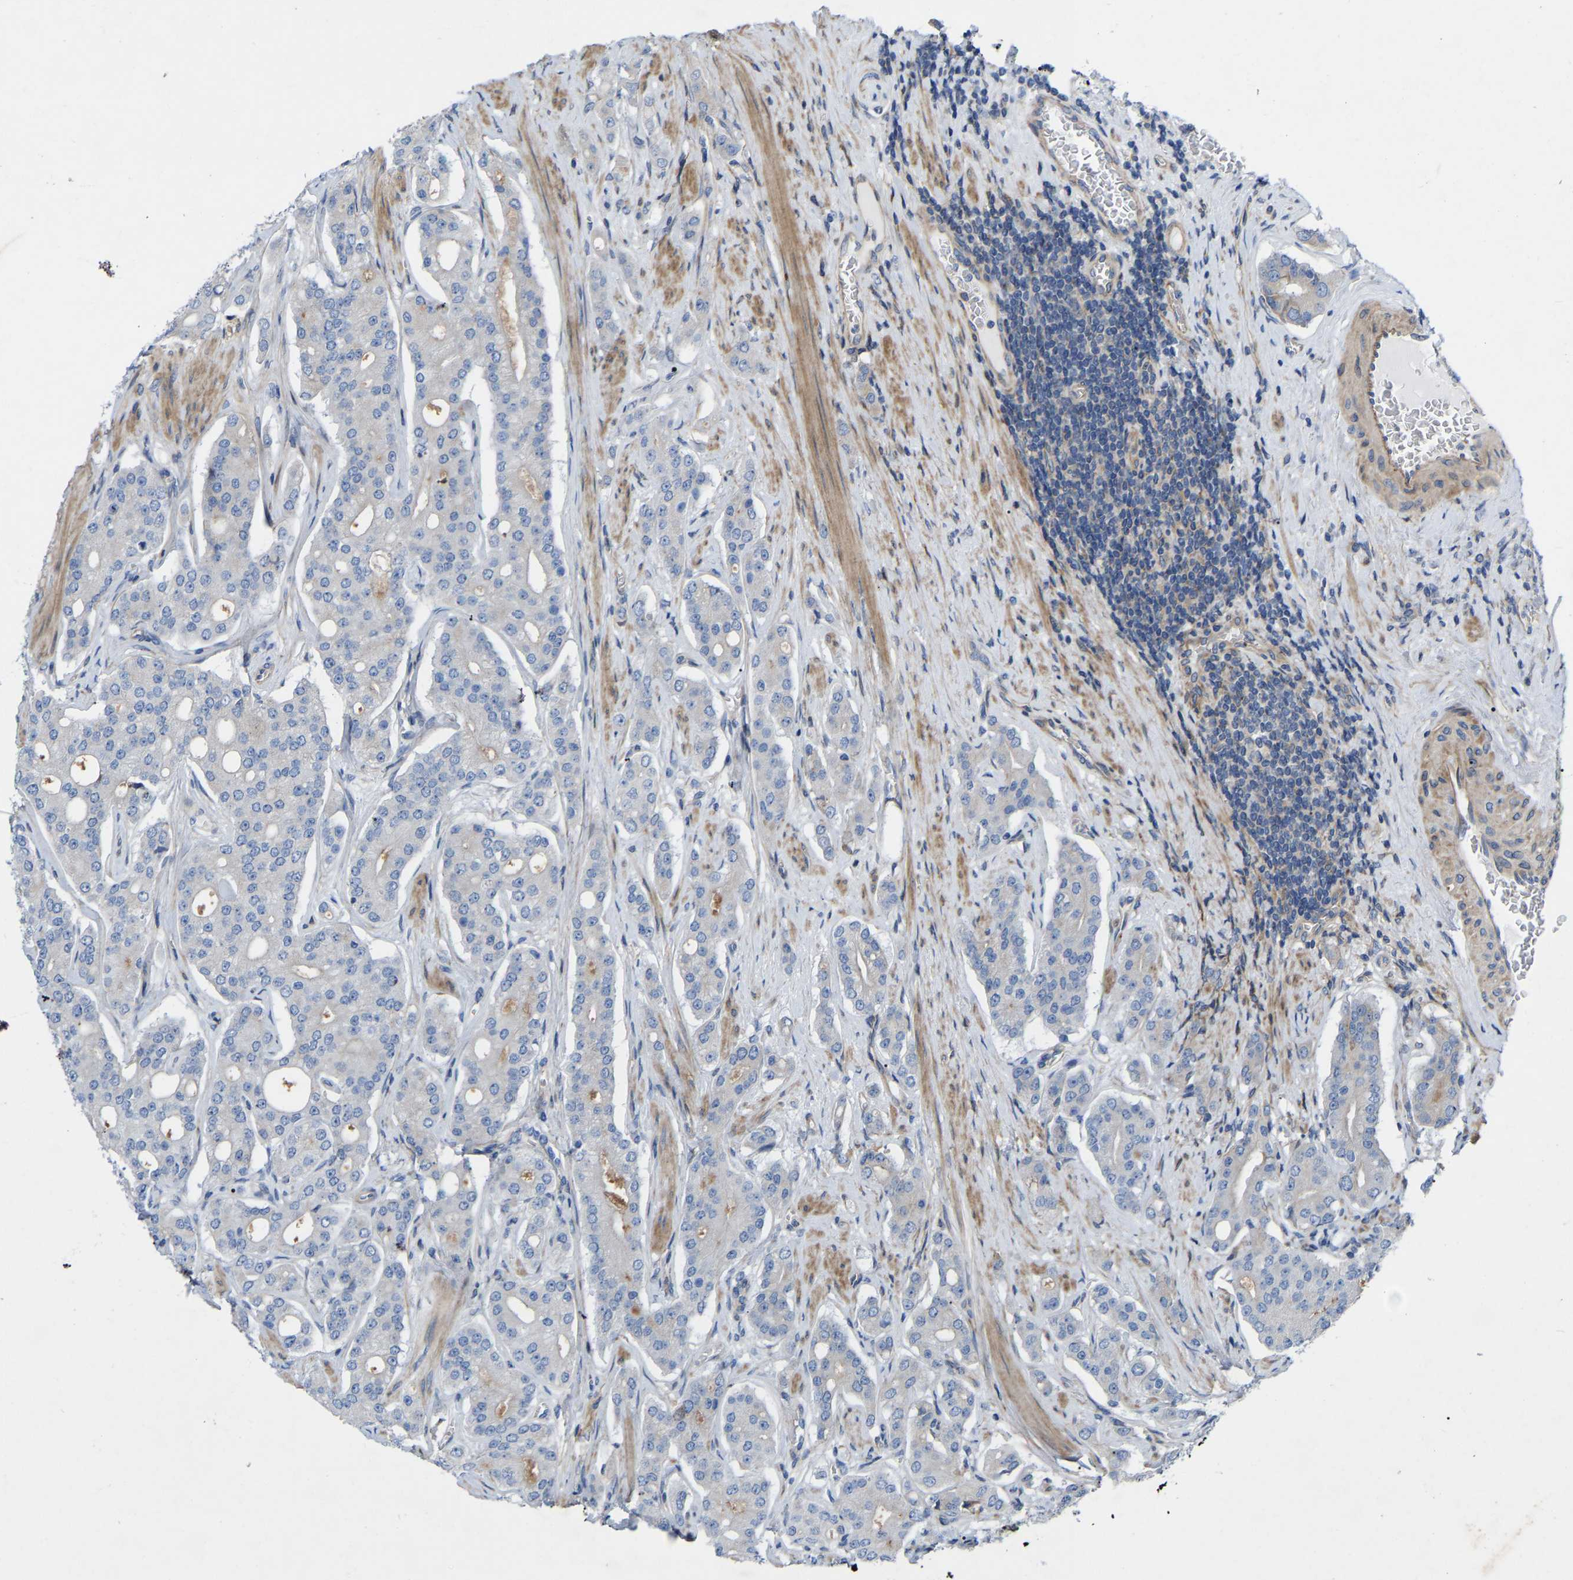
{"staining": {"intensity": "negative", "quantity": "none", "location": "none"}, "tissue": "prostate cancer", "cell_type": "Tumor cells", "image_type": "cancer", "snomed": [{"axis": "morphology", "description": "Adenocarcinoma, High grade"}, {"axis": "topography", "description": "Prostate"}], "caption": "Image shows no protein staining in tumor cells of prostate cancer (adenocarcinoma (high-grade)) tissue. (DAB (3,3'-diaminobenzidine) immunohistochemistry with hematoxylin counter stain).", "gene": "TOR1B", "patient": {"sex": "male", "age": 71}}